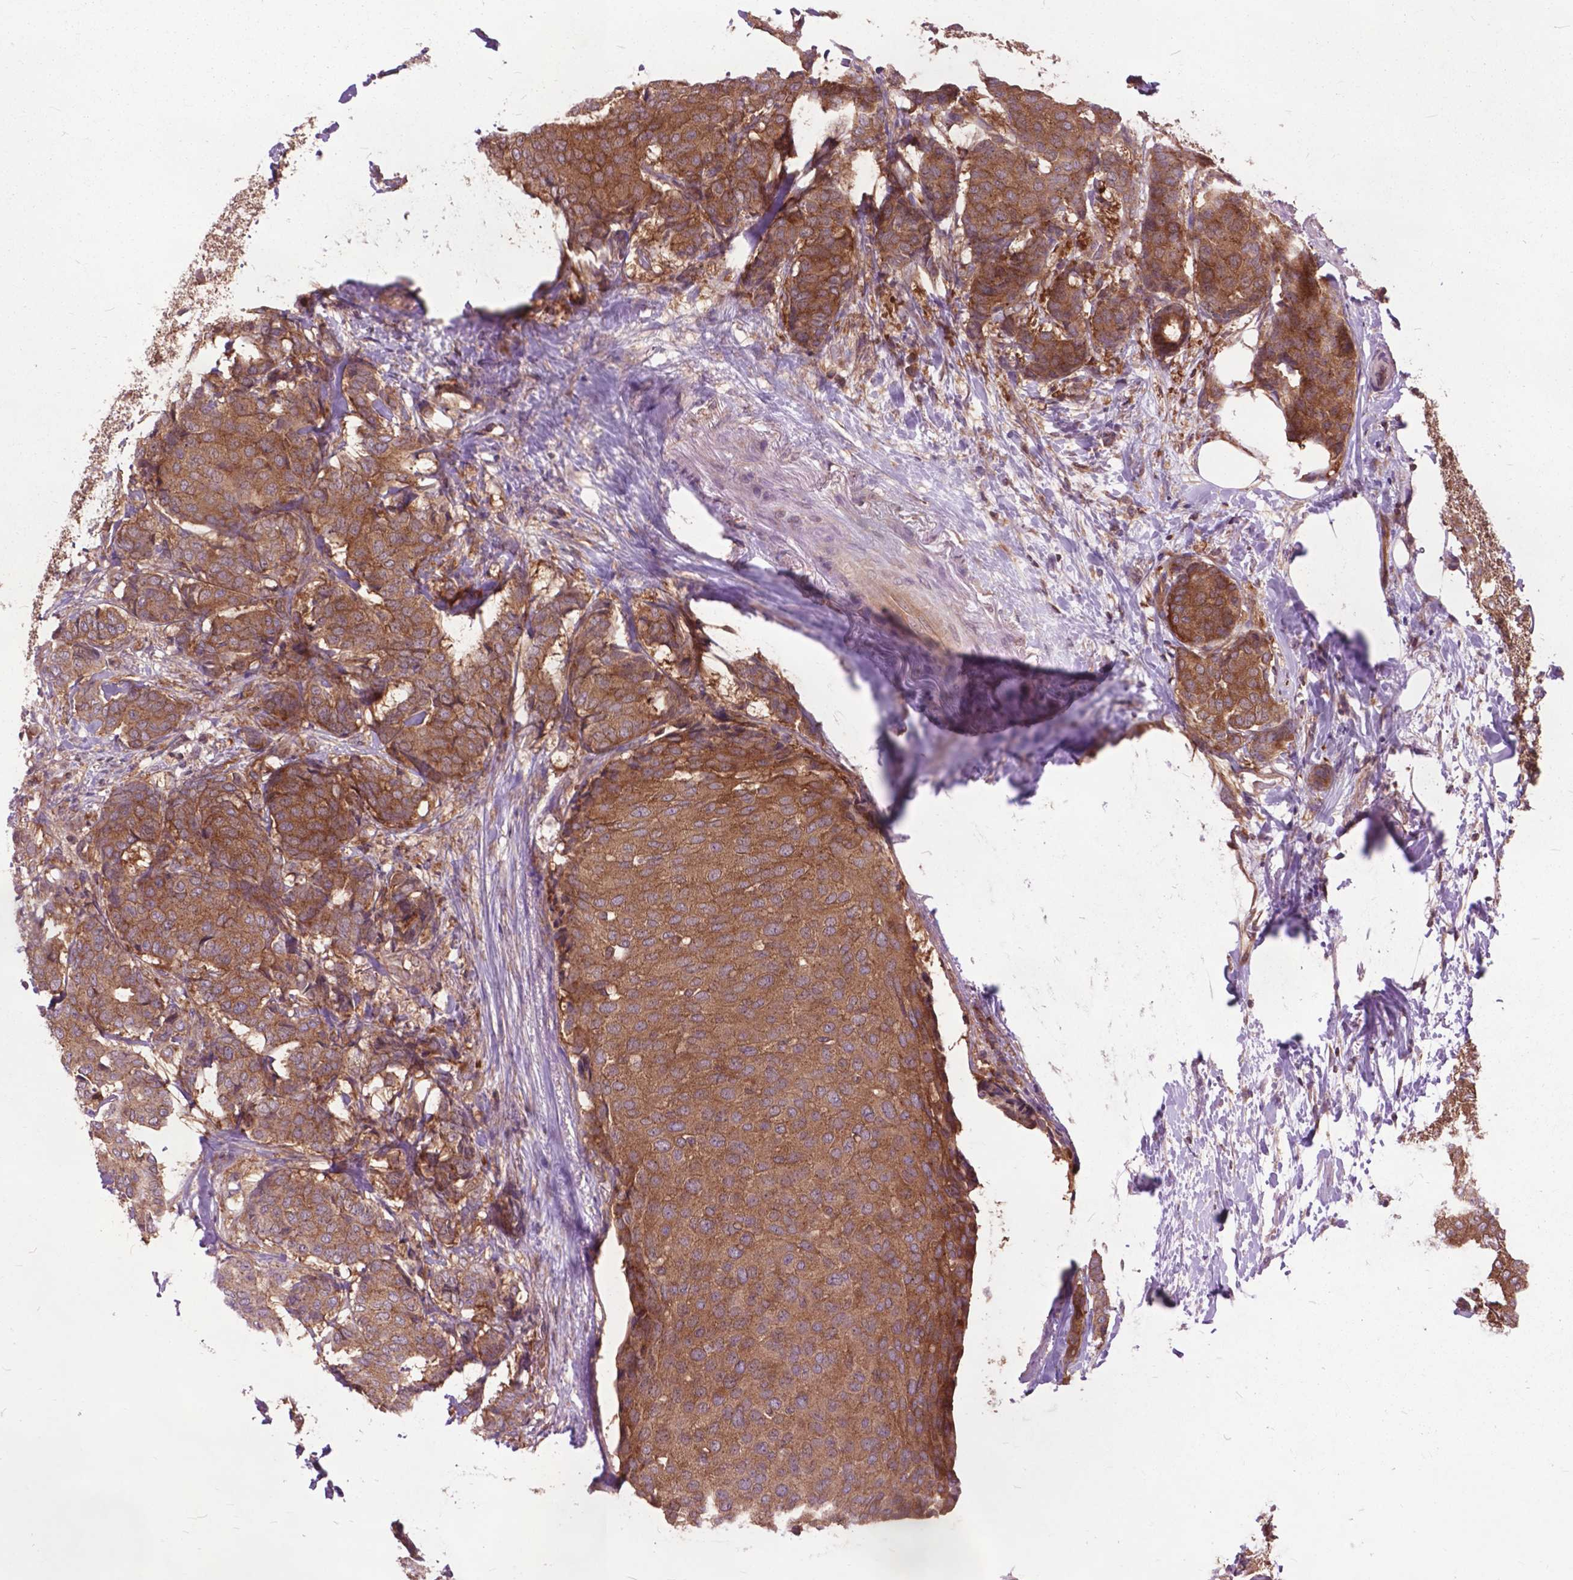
{"staining": {"intensity": "moderate", "quantity": ">75%", "location": "cytoplasmic/membranous"}, "tissue": "breast cancer", "cell_type": "Tumor cells", "image_type": "cancer", "snomed": [{"axis": "morphology", "description": "Duct carcinoma"}, {"axis": "topography", "description": "Breast"}], "caption": "Human breast cancer stained for a protein (brown) displays moderate cytoplasmic/membranous positive staining in about >75% of tumor cells.", "gene": "ARAF", "patient": {"sex": "female", "age": 75}}